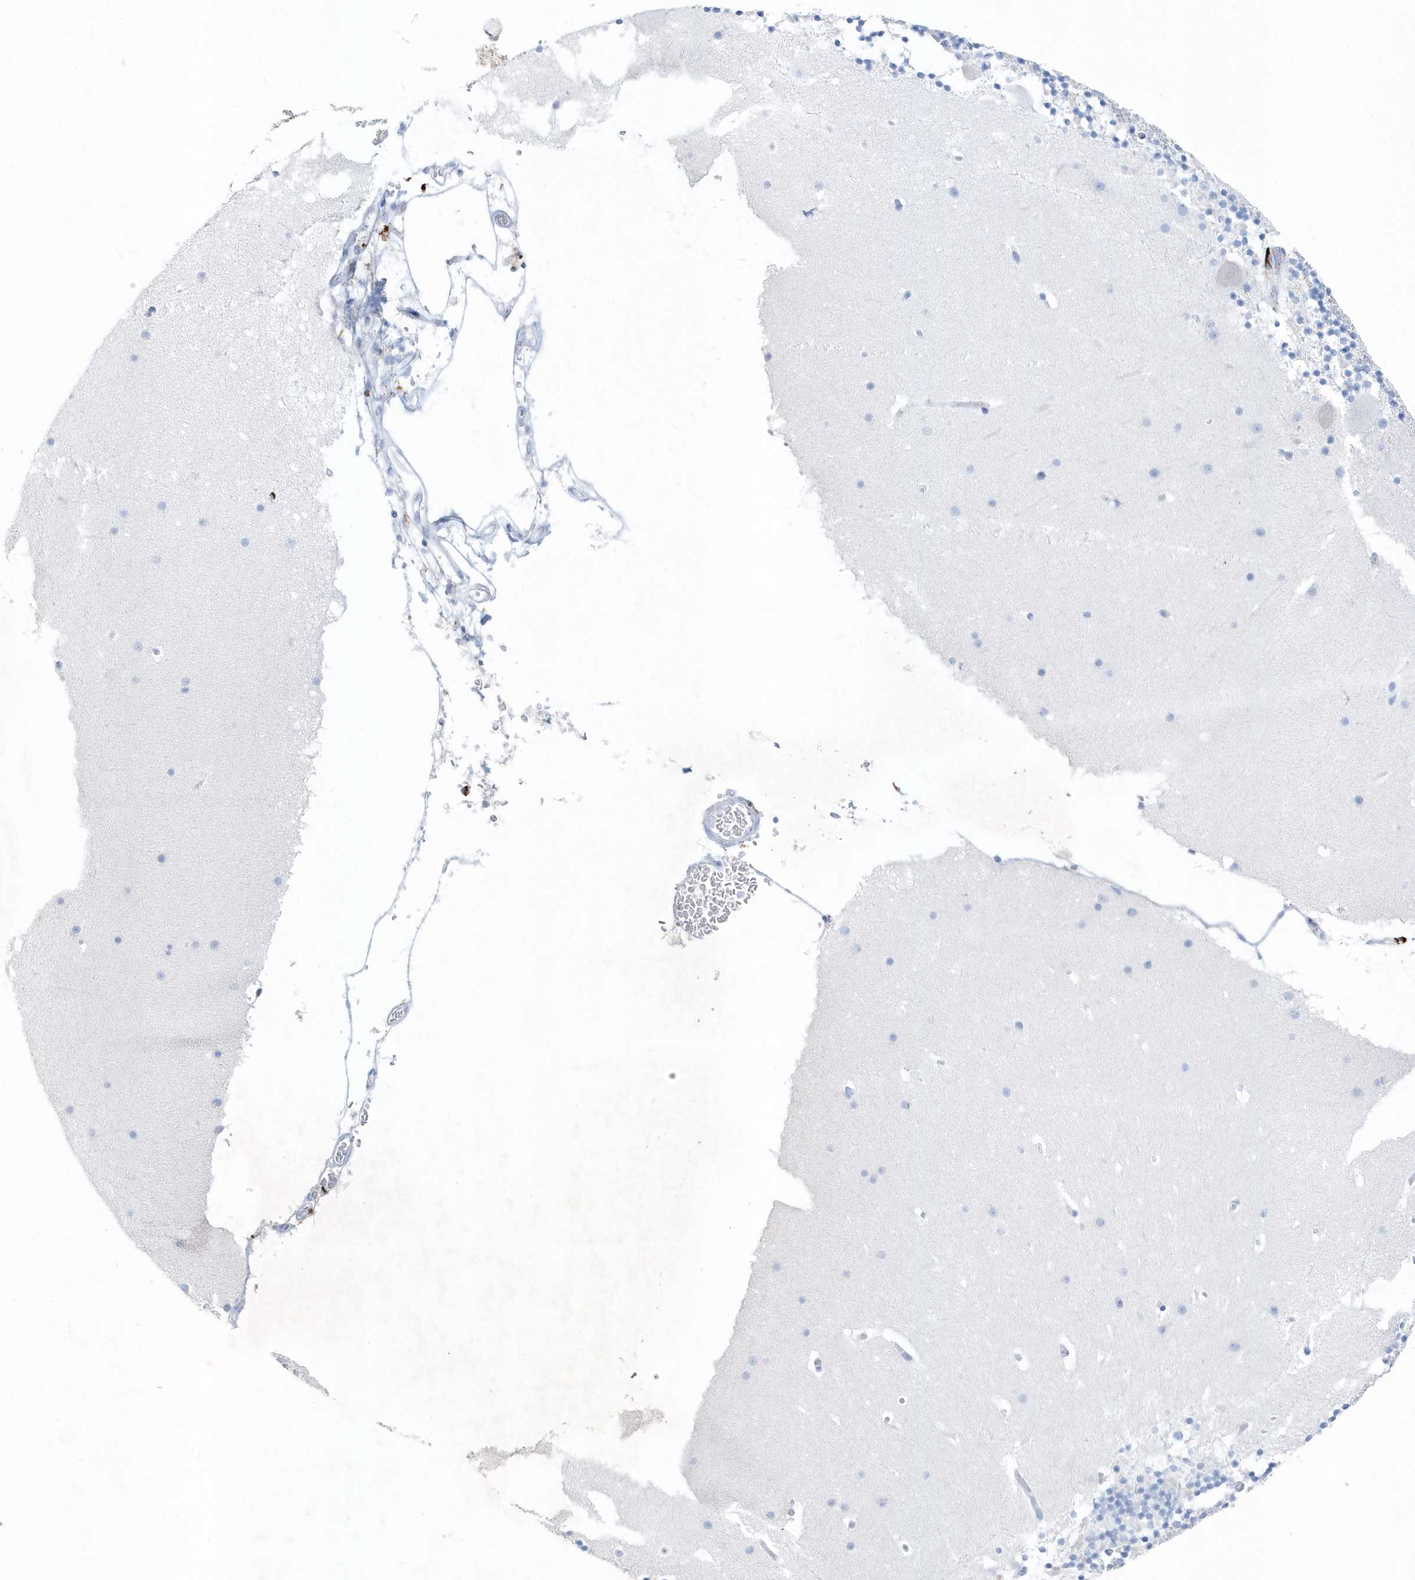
{"staining": {"intensity": "negative", "quantity": "none", "location": "none"}, "tissue": "cerebellum", "cell_type": "Cells in granular layer", "image_type": "normal", "snomed": [{"axis": "morphology", "description": "Normal tissue, NOS"}, {"axis": "topography", "description": "Cerebellum"}], "caption": "Immunohistochemistry (IHC) image of normal cerebellum: human cerebellum stained with DAB demonstrates no significant protein staining in cells in granular layer.", "gene": "FAM98A", "patient": {"sex": "male", "age": 57}}